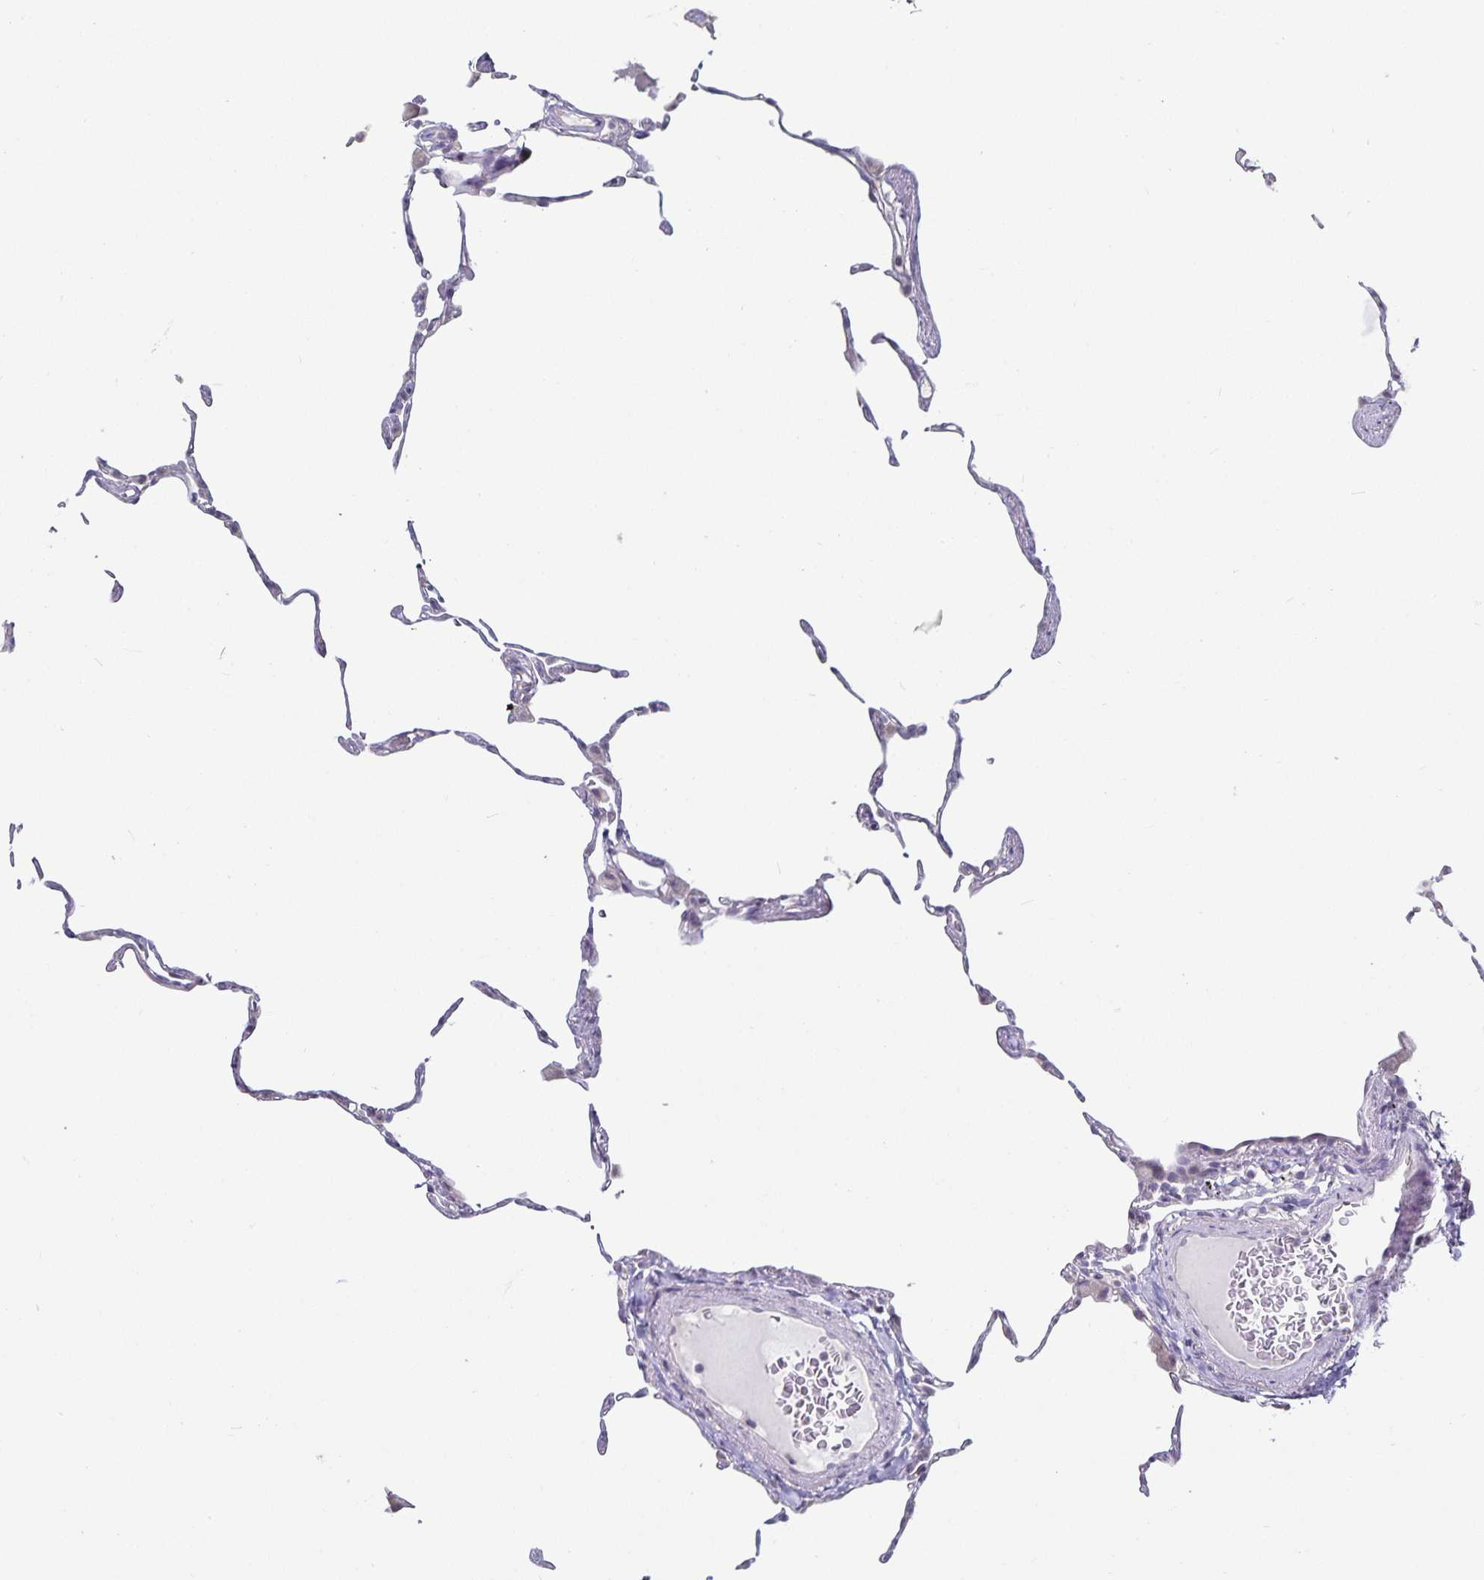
{"staining": {"intensity": "negative", "quantity": "none", "location": "none"}, "tissue": "lung", "cell_type": "Alveolar cells", "image_type": "normal", "snomed": [{"axis": "morphology", "description": "Normal tissue, NOS"}, {"axis": "topography", "description": "Lung"}], "caption": "Immunohistochemistry of unremarkable human lung exhibits no staining in alveolar cells. (DAB IHC with hematoxylin counter stain).", "gene": "DNAH9", "patient": {"sex": "female", "age": 57}}